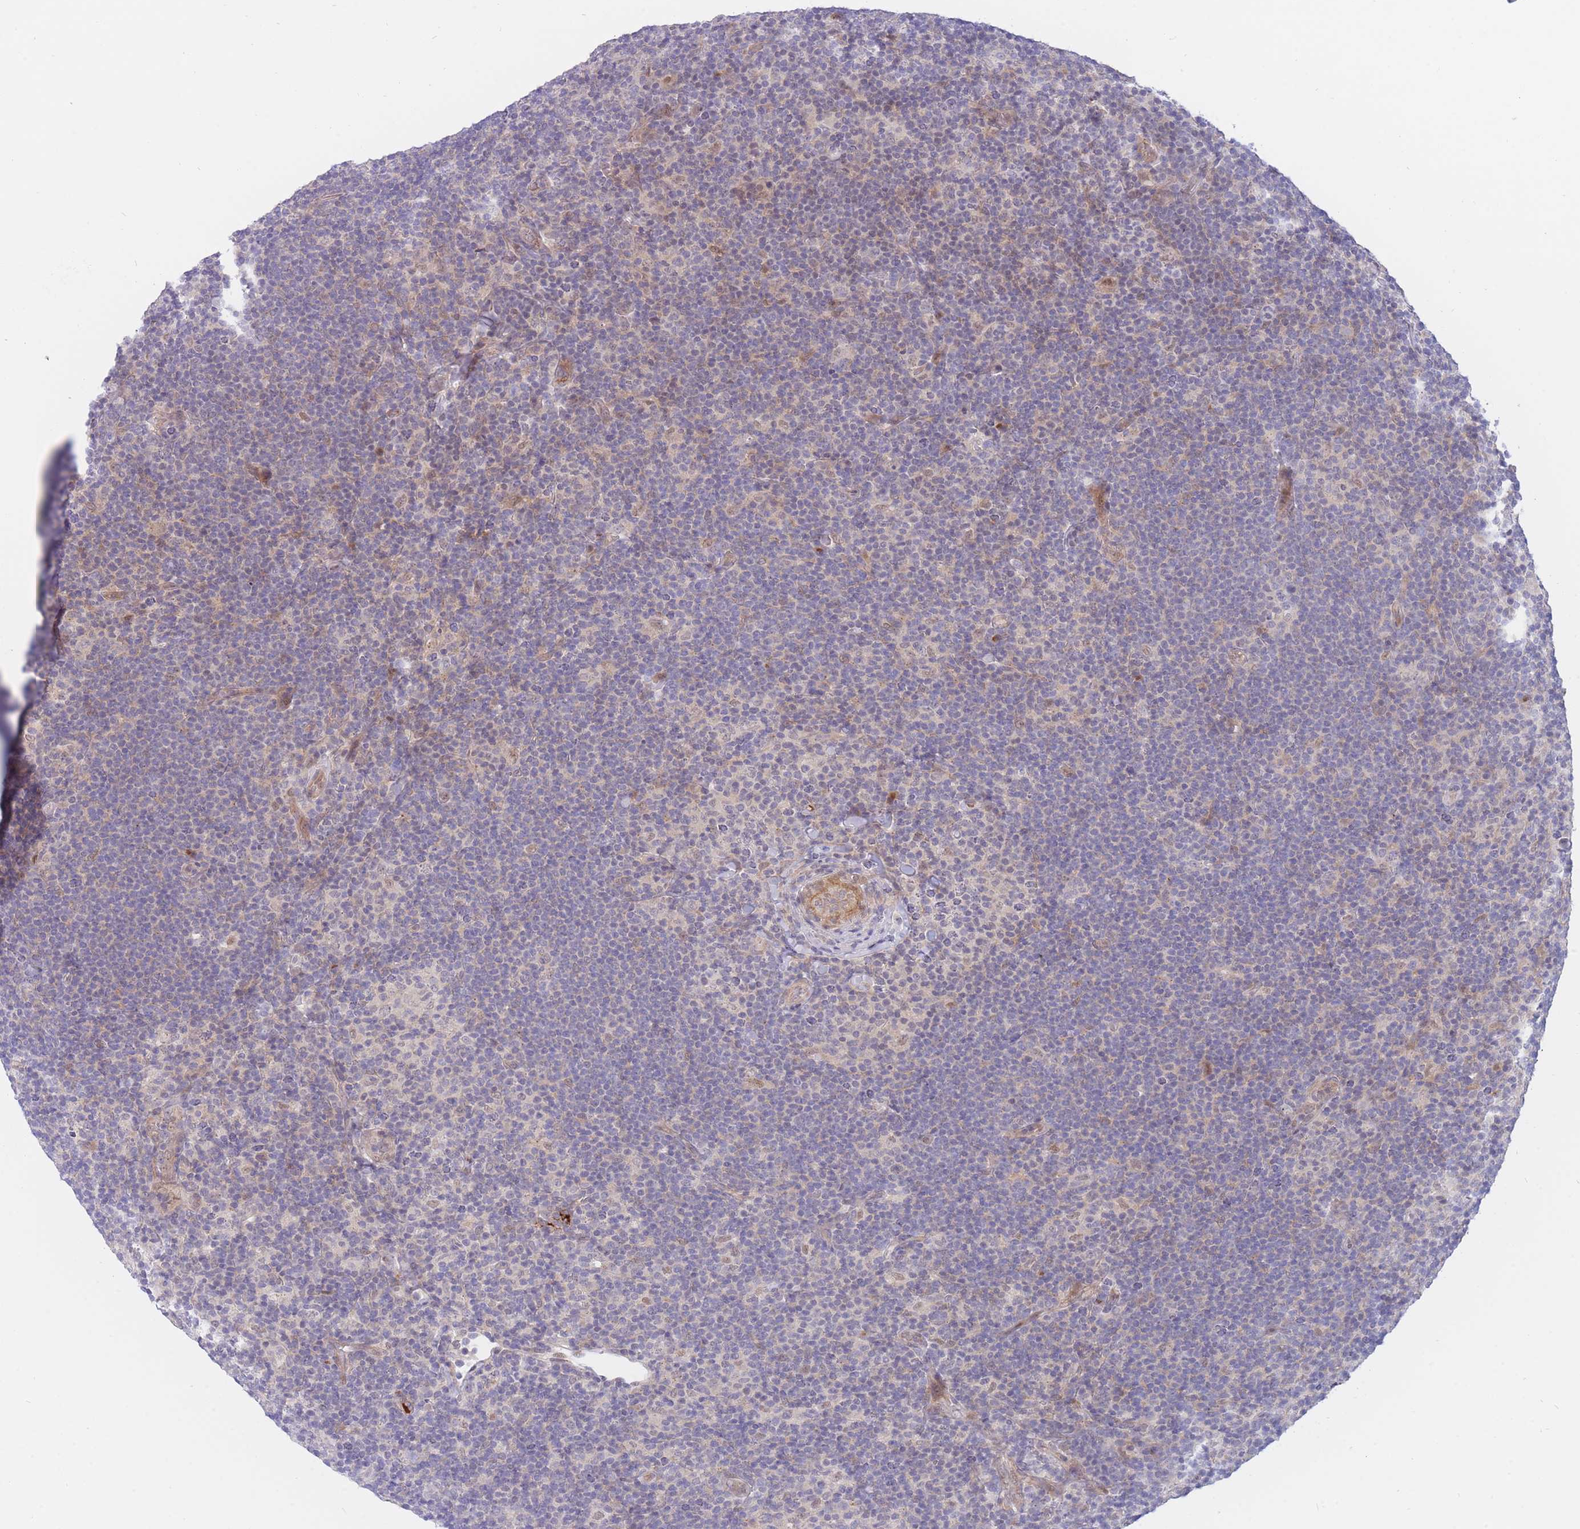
{"staining": {"intensity": "negative", "quantity": "none", "location": "none"}, "tissue": "lymphoma", "cell_type": "Tumor cells", "image_type": "cancer", "snomed": [{"axis": "morphology", "description": "Hodgkin's disease, NOS"}, {"axis": "topography", "description": "Lymph node"}], "caption": "Tumor cells are negative for brown protein staining in Hodgkin's disease. (Brightfield microscopy of DAB (3,3'-diaminobenzidine) immunohistochemistry (IHC) at high magnification).", "gene": "APOL4", "patient": {"sex": "female", "age": 57}}